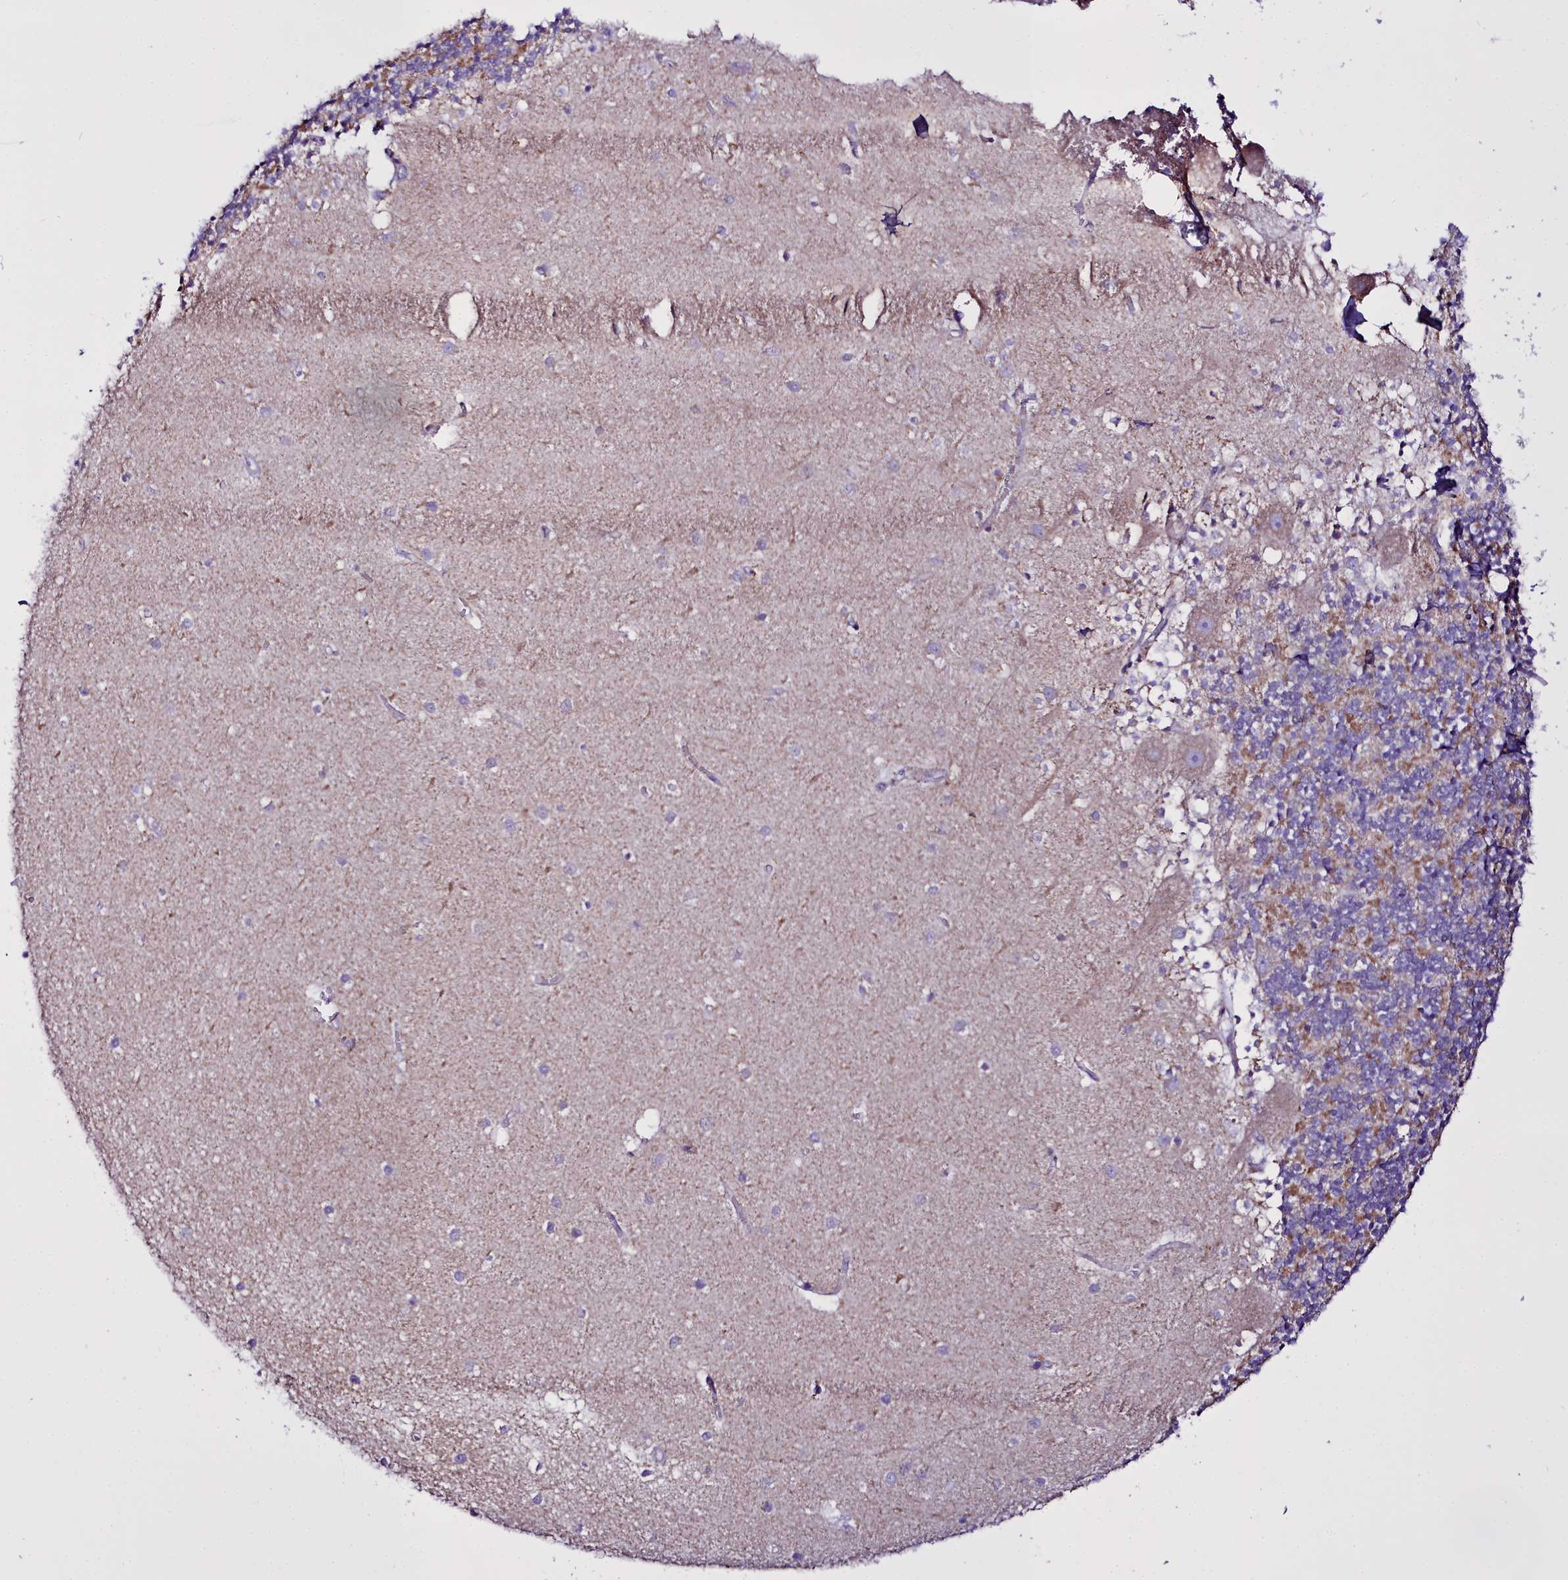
{"staining": {"intensity": "moderate", "quantity": "<25%", "location": "cytoplasmic/membranous"}, "tissue": "cerebellum", "cell_type": "Cells in granular layer", "image_type": "normal", "snomed": [{"axis": "morphology", "description": "Normal tissue, NOS"}, {"axis": "topography", "description": "Cerebellum"}], "caption": "IHC micrograph of benign human cerebellum stained for a protein (brown), which displays low levels of moderate cytoplasmic/membranous staining in approximately <25% of cells in granular layer.", "gene": "WDFY3", "patient": {"sex": "male", "age": 54}}